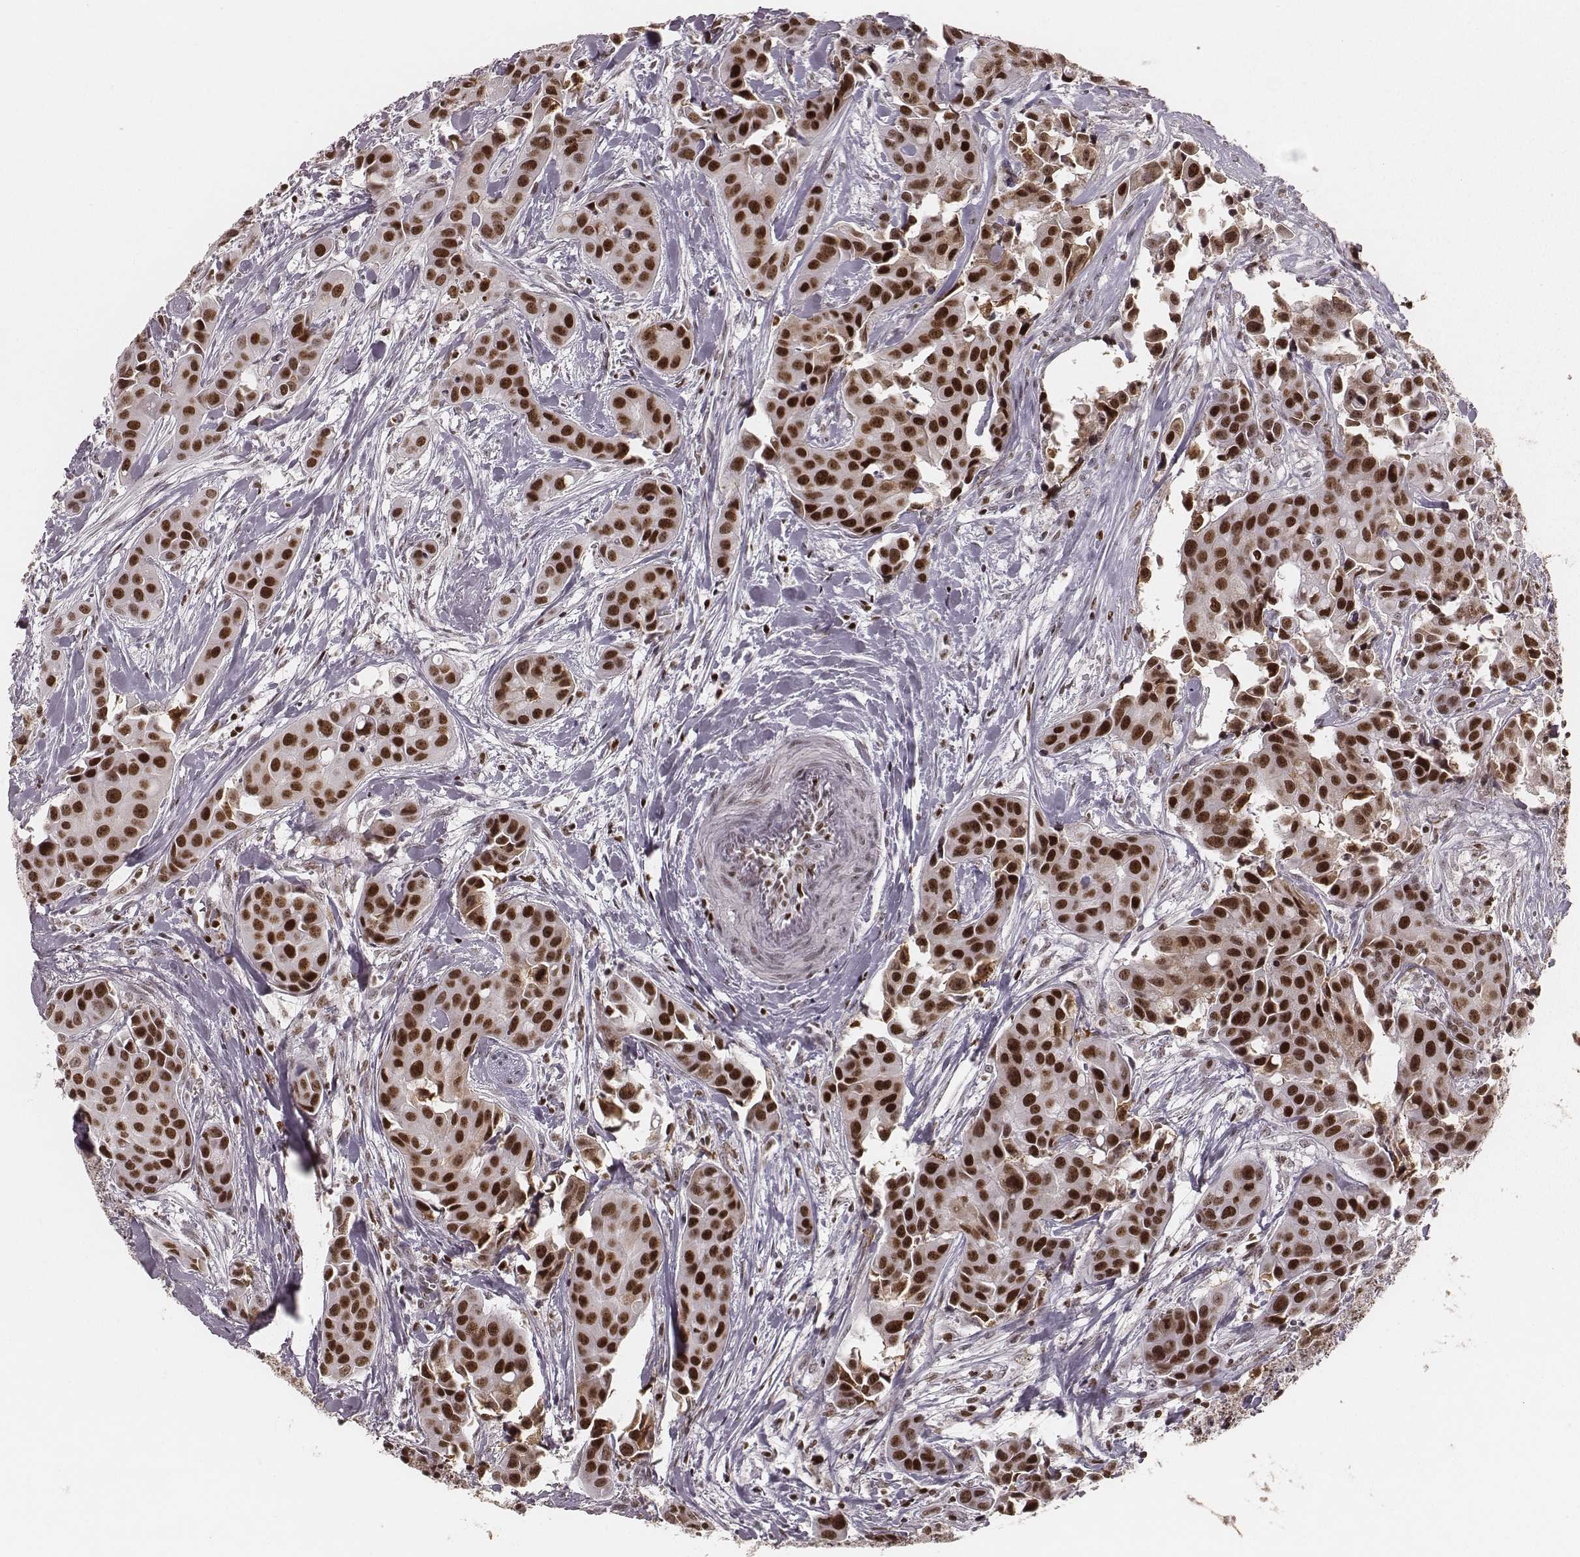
{"staining": {"intensity": "strong", "quantity": ">75%", "location": "nuclear"}, "tissue": "head and neck cancer", "cell_type": "Tumor cells", "image_type": "cancer", "snomed": [{"axis": "morphology", "description": "Adenocarcinoma, NOS"}, {"axis": "topography", "description": "Head-Neck"}], "caption": "A brown stain shows strong nuclear positivity of a protein in head and neck adenocarcinoma tumor cells. Immunohistochemistry stains the protein in brown and the nuclei are stained blue.", "gene": "PARP1", "patient": {"sex": "male", "age": 76}}